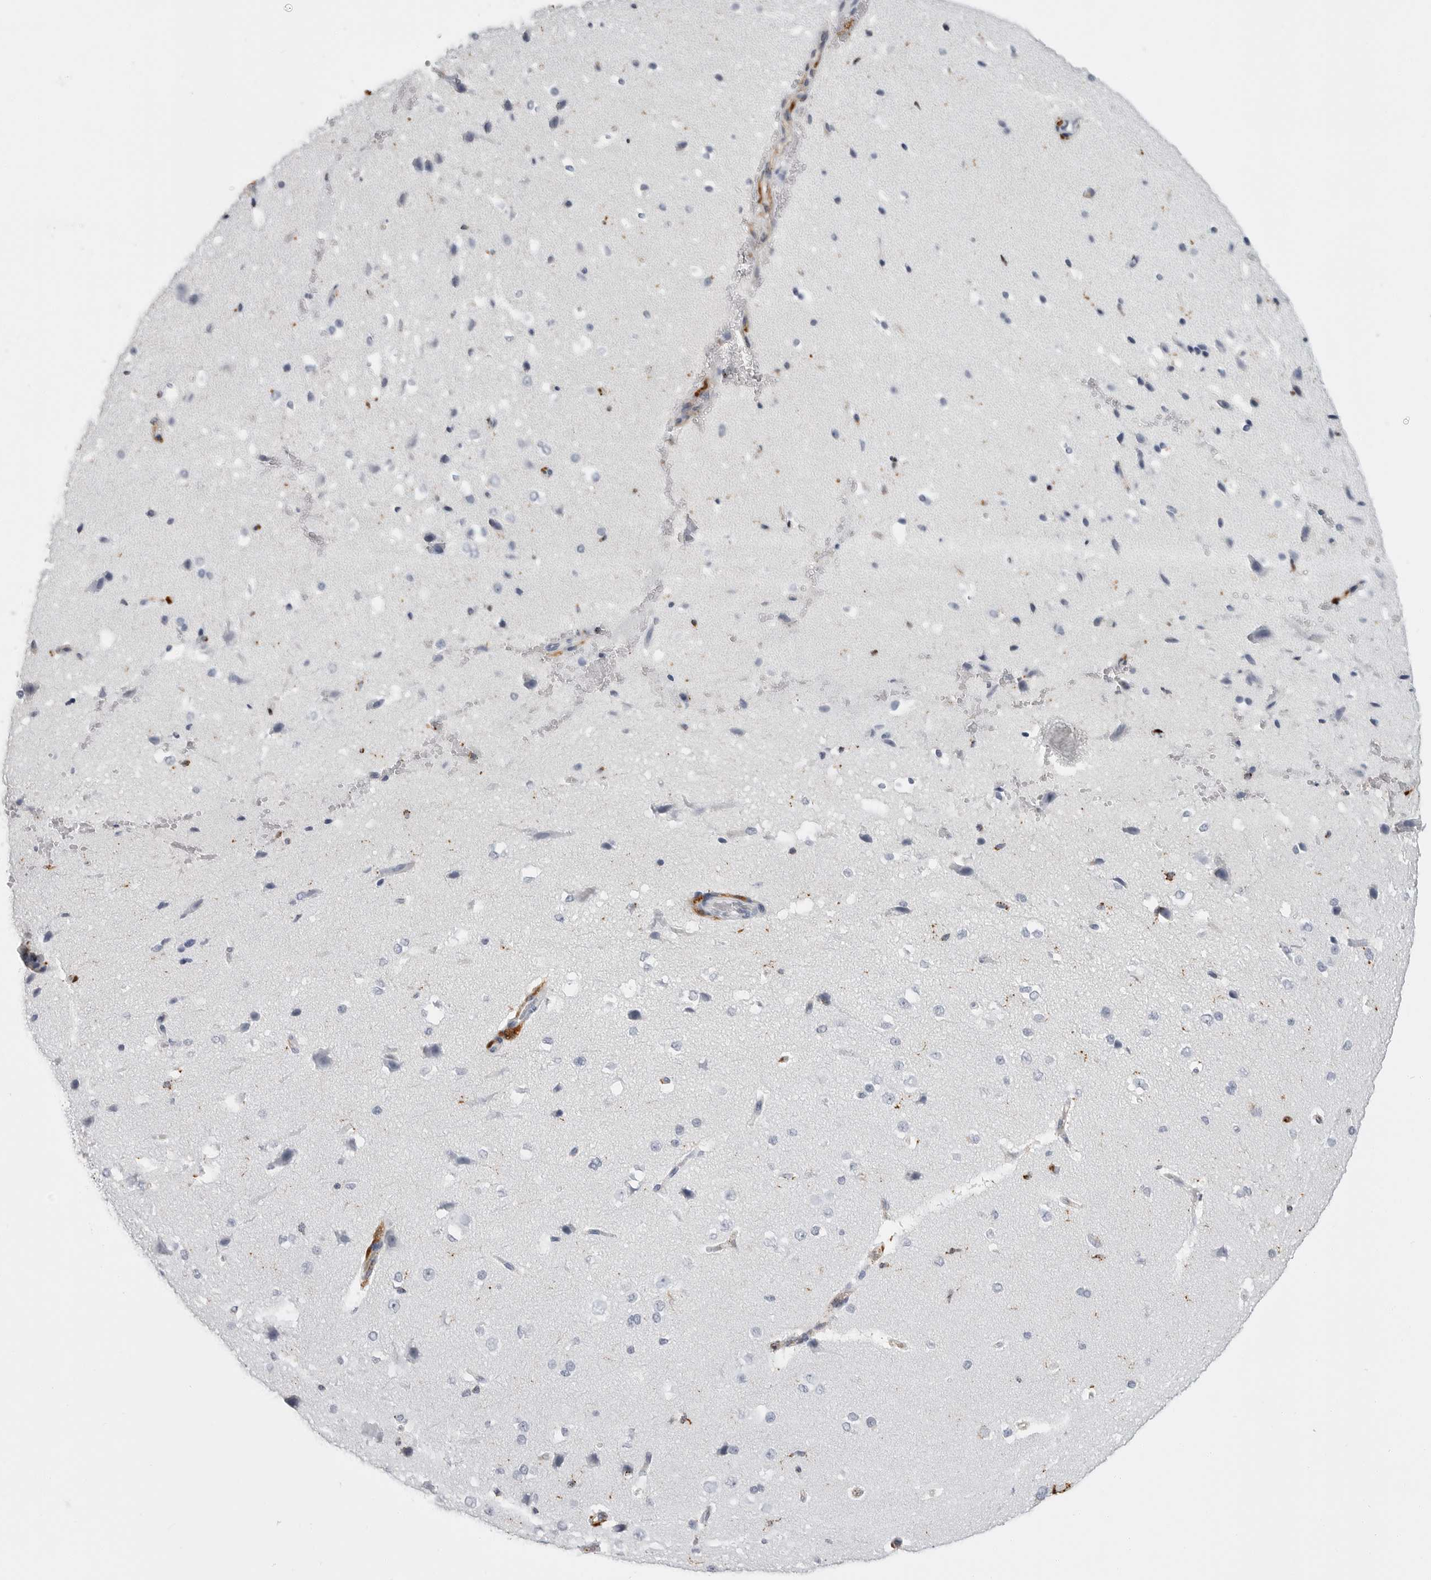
{"staining": {"intensity": "negative", "quantity": "none", "location": "none"}, "tissue": "cerebral cortex", "cell_type": "Endothelial cells", "image_type": "normal", "snomed": [{"axis": "morphology", "description": "Normal tissue, NOS"}, {"axis": "morphology", "description": "Developmental malformation"}, {"axis": "topography", "description": "Cerebral cortex"}], "caption": "The IHC histopathology image has no significant staining in endothelial cells of cerebral cortex. (Immunohistochemistry (ihc), brightfield microscopy, high magnification).", "gene": "IFI30", "patient": {"sex": "female", "age": 30}}